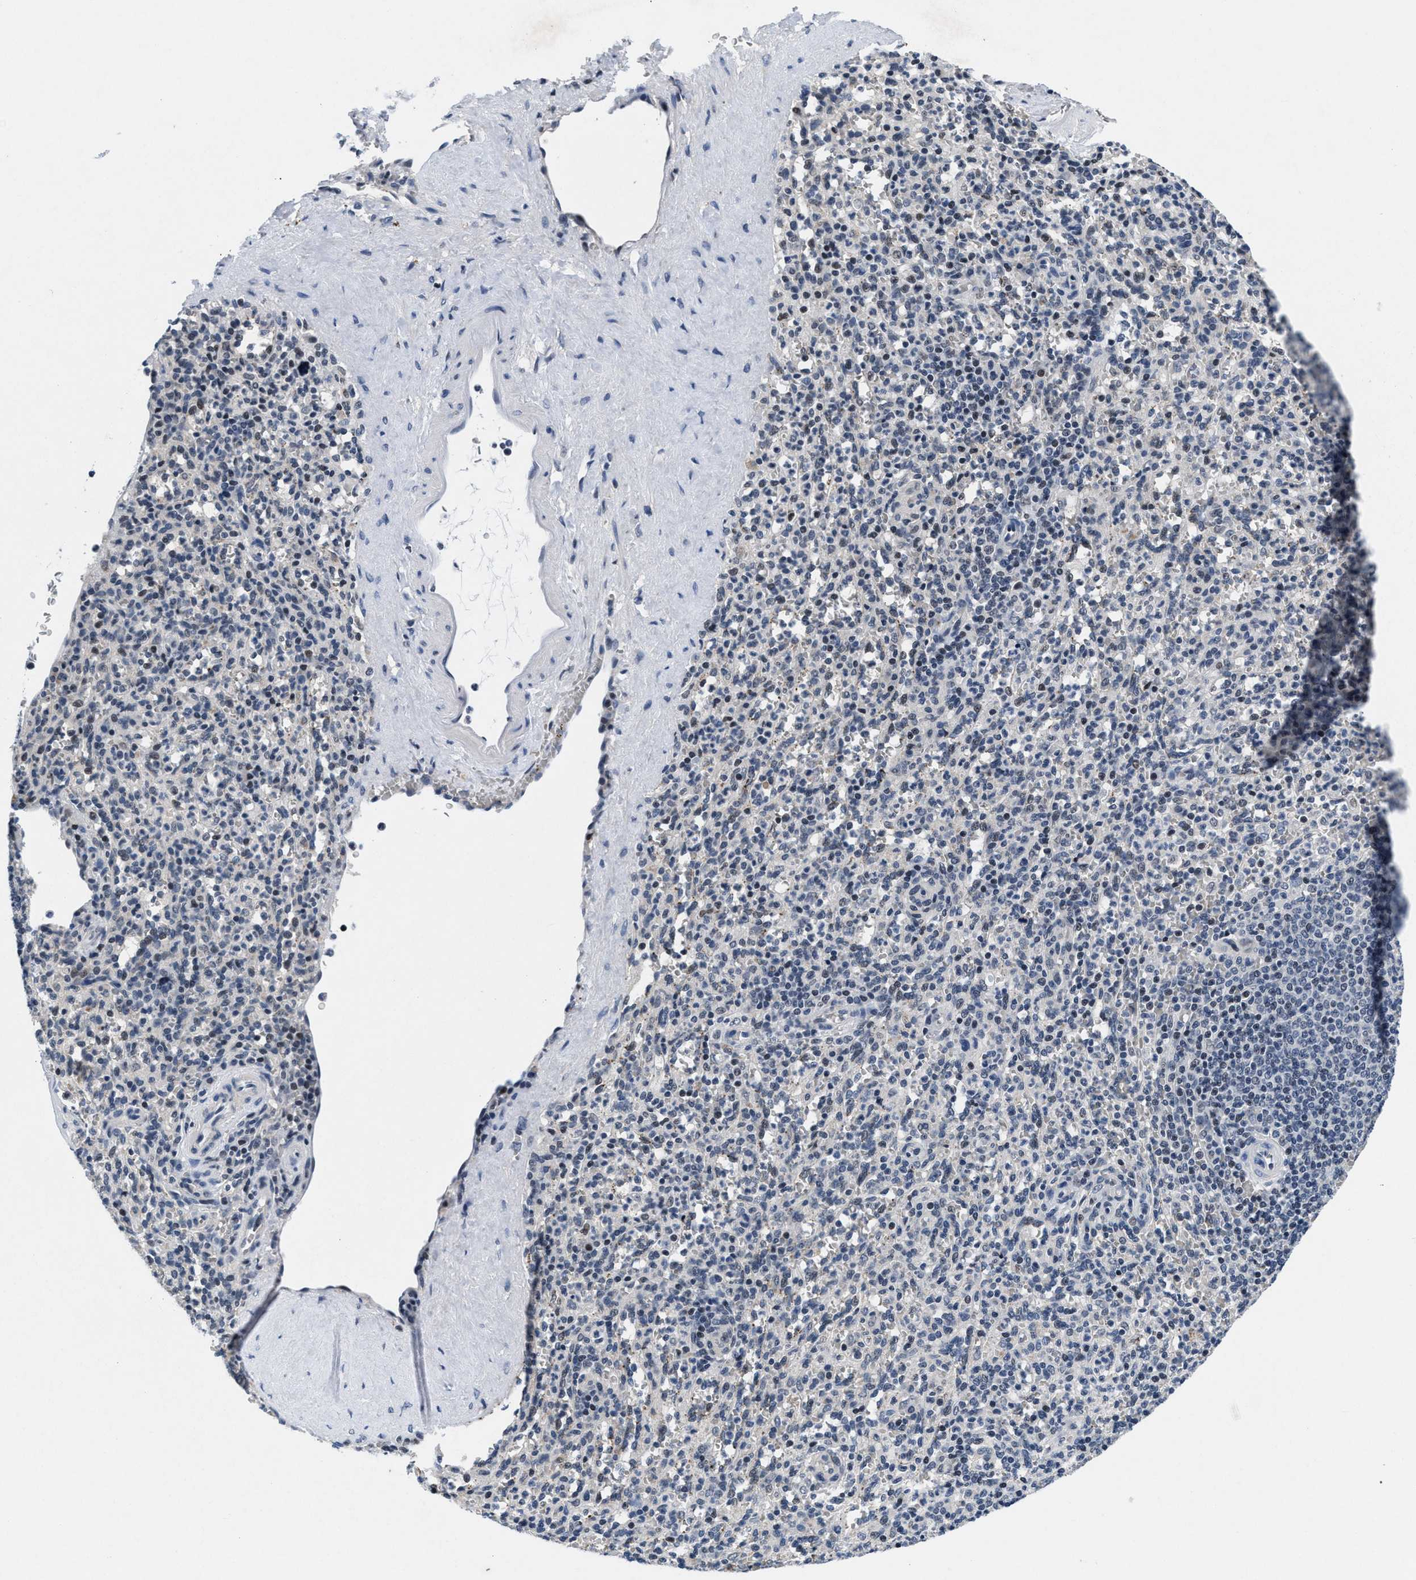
{"staining": {"intensity": "moderate", "quantity": "<25%", "location": "nuclear"}, "tissue": "spleen", "cell_type": "Cells in red pulp", "image_type": "normal", "snomed": [{"axis": "morphology", "description": "Normal tissue, NOS"}, {"axis": "topography", "description": "Spleen"}], "caption": "DAB (3,3'-diaminobenzidine) immunohistochemical staining of normal human spleen displays moderate nuclear protein expression in approximately <25% of cells in red pulp.", "gene": "WDR81", "patient": {"sex": "male", "age": 36}}